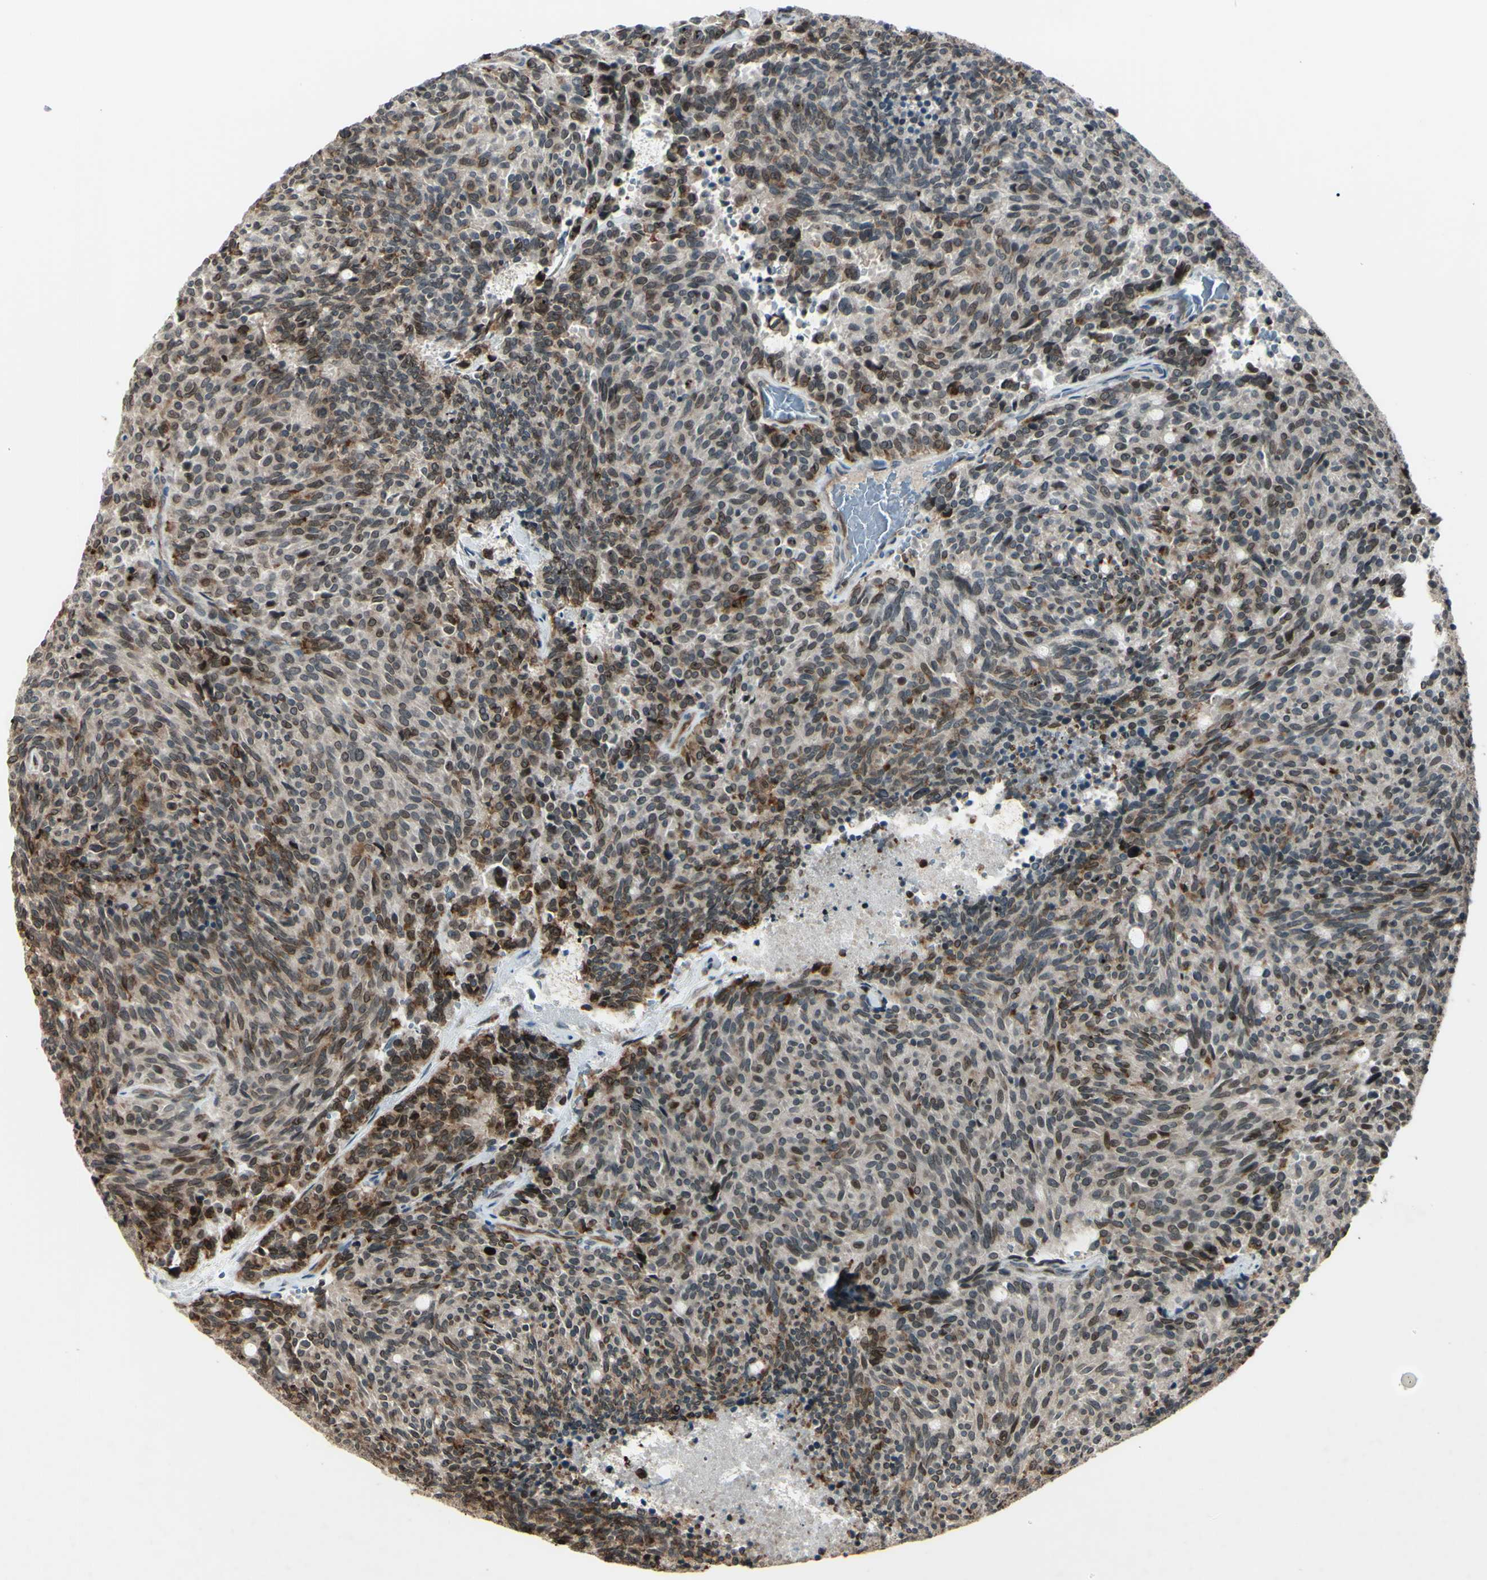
{"staining": {"intensity": "moderate", "quantity": "25%-75%", "location": "cytoplasmic/membranous,nuclear"}, "tissue": "carcinoid", "cell_type": "Tumor cells", "image_type": "cancer", "snomed": [{"axis": "morphology", "description": "Carcinoid, malignant, NOS"}, {"axis": "topography", "description": "Pancreas"}], "caption": "A brown stain highlights moderate cytoplasmic/membranous and nuclear staining of a protein in human carcinoid (malignant) tumor cells. (Brightfield microscopy of DAB IHC at high magnification).", "gene": "MLF2", "patient": {"sex": "female", "age": 54}}